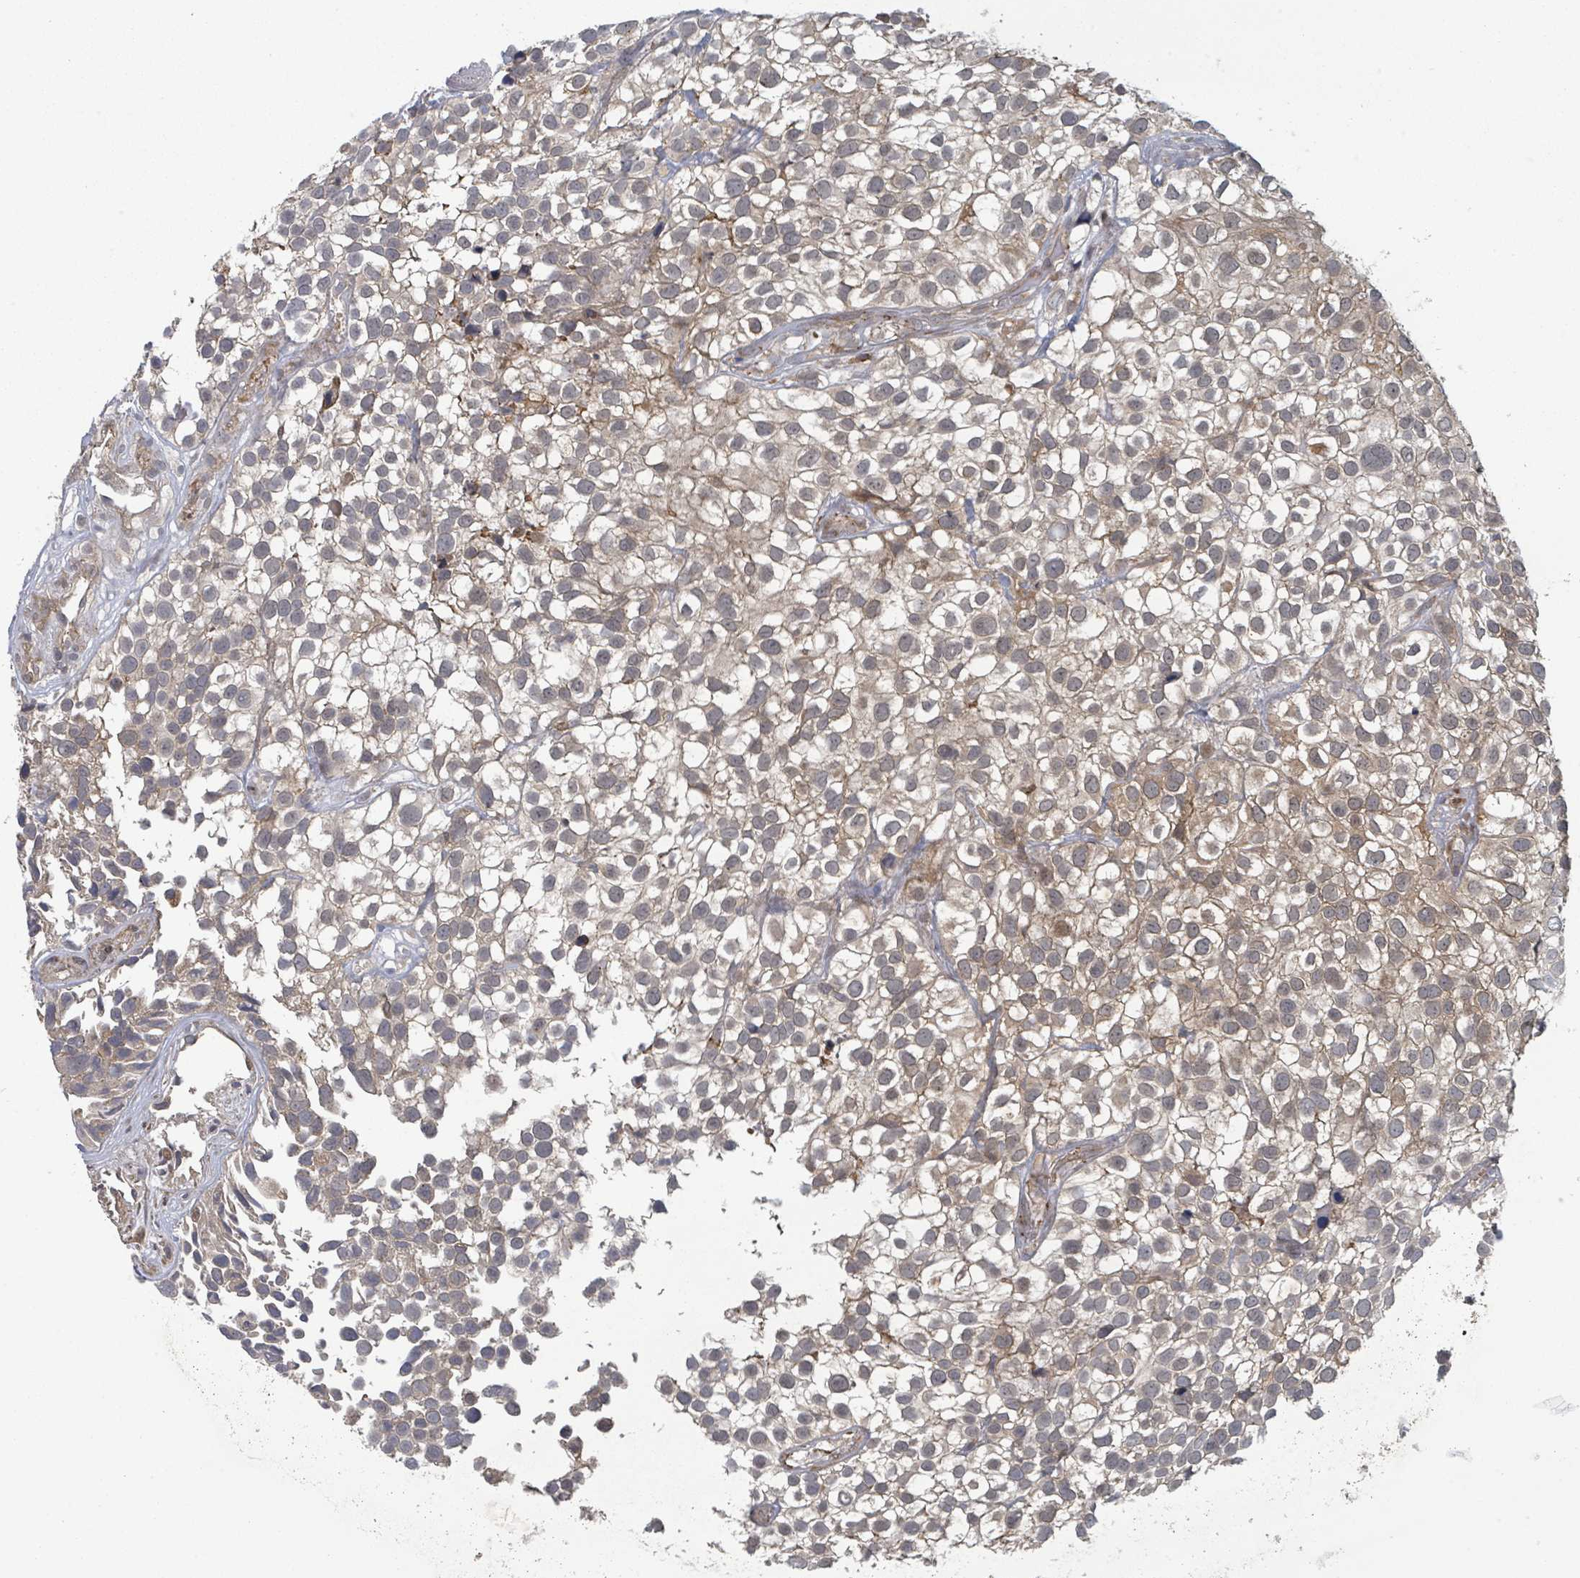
{"staining": {"intensity": "moderate", "quantity": "25%-75%", "location": "cytoplasmic/membranous,nuclear"}, "tissue": "urothelial cancer", "cell_type": "Tumor cells", "image_type": "cancer", "snomed": [{"axis": "morphology", "description": "Urothelial carcinoma, High grade"}, {"axis": "topography", "description": "Urinary bladder"}], "caption": "Urothelial cancer stained with DAB IHC shows medium levels of moderate cytoplasmic/membranous and nuclear staining in about 25%-75% of tumor cells.", "gene": "SHROOM2", "patient": {"sex": "male", "age": 56}}